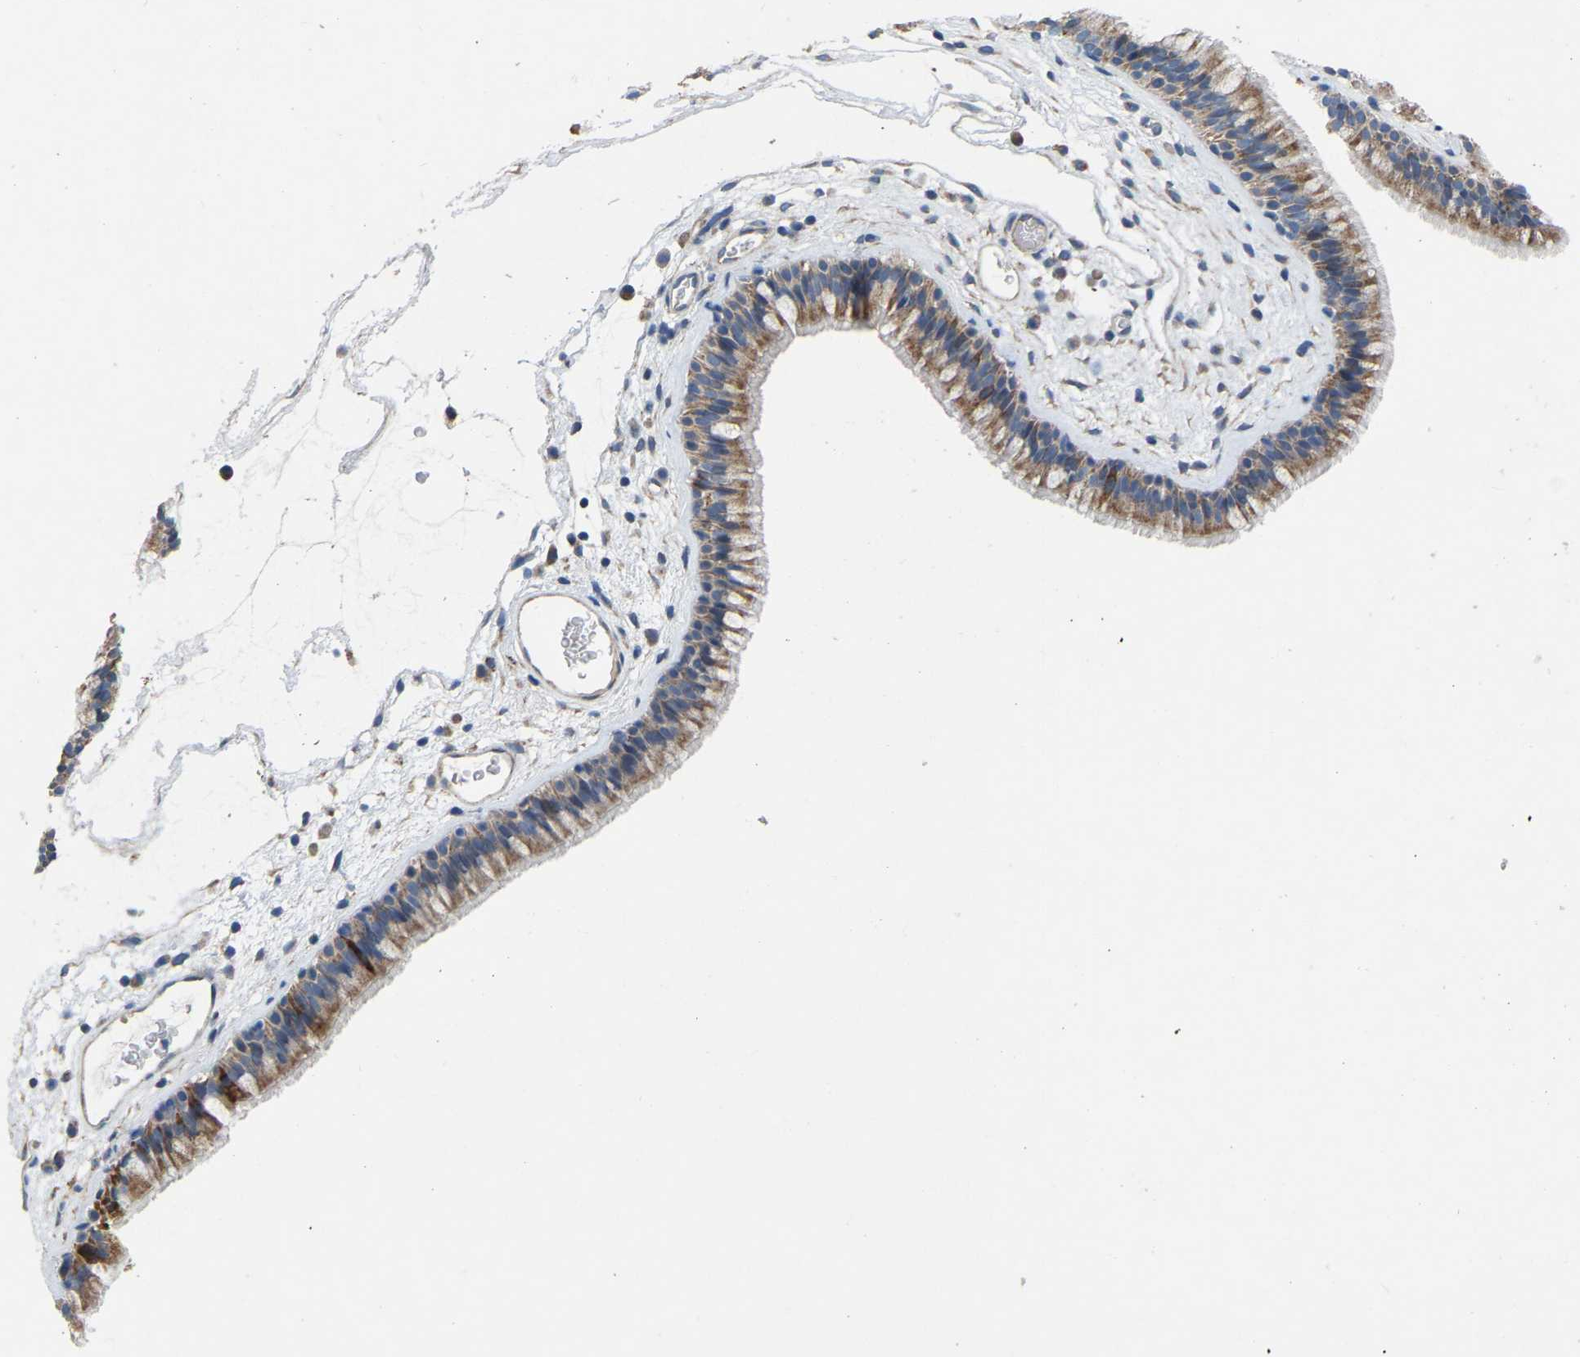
{"staining": {"intensity": "moderate", "quantity": ">75%", "location": "cytoplasmic/membranous"}, "tissue": "nasopharynx", "cell_type": "Respiratory epithelial cells", "image_type": "normal", "snomed": [{"axis": "morphology", "description": "Normal tissue, NOS"}, {"axis": "morphology", "description": "Inflammation, NOS"}, {"axis": "topography", "description": "Nasopharynx"}], "caption": "Human nasopharynx stained for a protein (brown) exhibits moderate cytoplasmic/membranous positive staining in approximately >75% of respiratory epithelial cells.", "gene": "BCL10", "patient": {"sex": "male", "age": 48}}